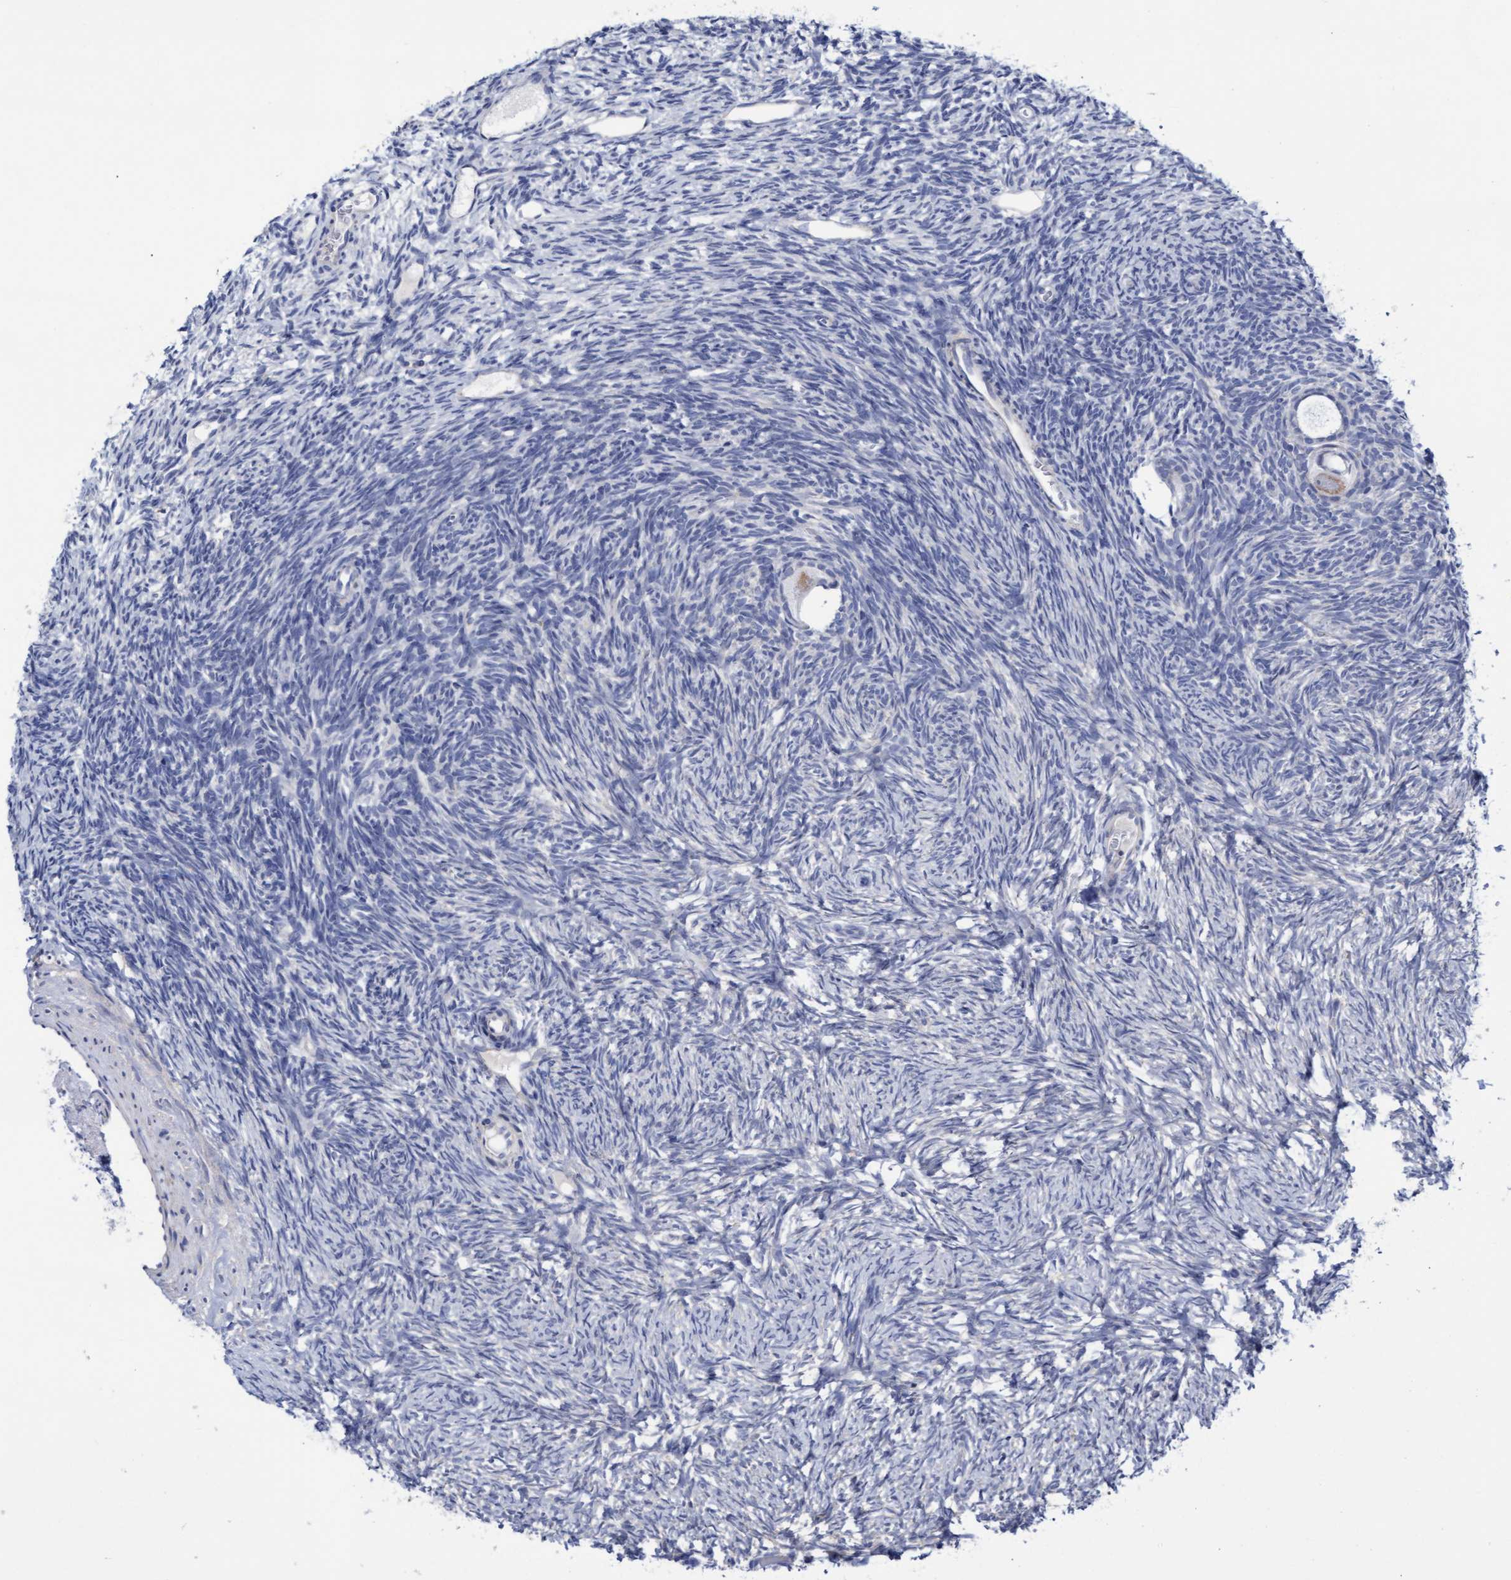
{"staining": {"intensity": "moderate", "quantity": "<25%", "location": "cytoplasmic/membranous"}, "tissue": "ovary", "cell_type": "Follicle cells", "image_type": "normal", "snomed": [{"axis": "morphology", "description": "Normal tissue, NOS"}, {"axis": "topography", "description": "Ovary"}], "caption": "Human ovary stained with a brown dye exhibits moderate cytoplasmic/membranous positive positivity in about <25% of follicle cells.", "gene": "ZNF750", "patient": {"sex": "female", "age": 34}}